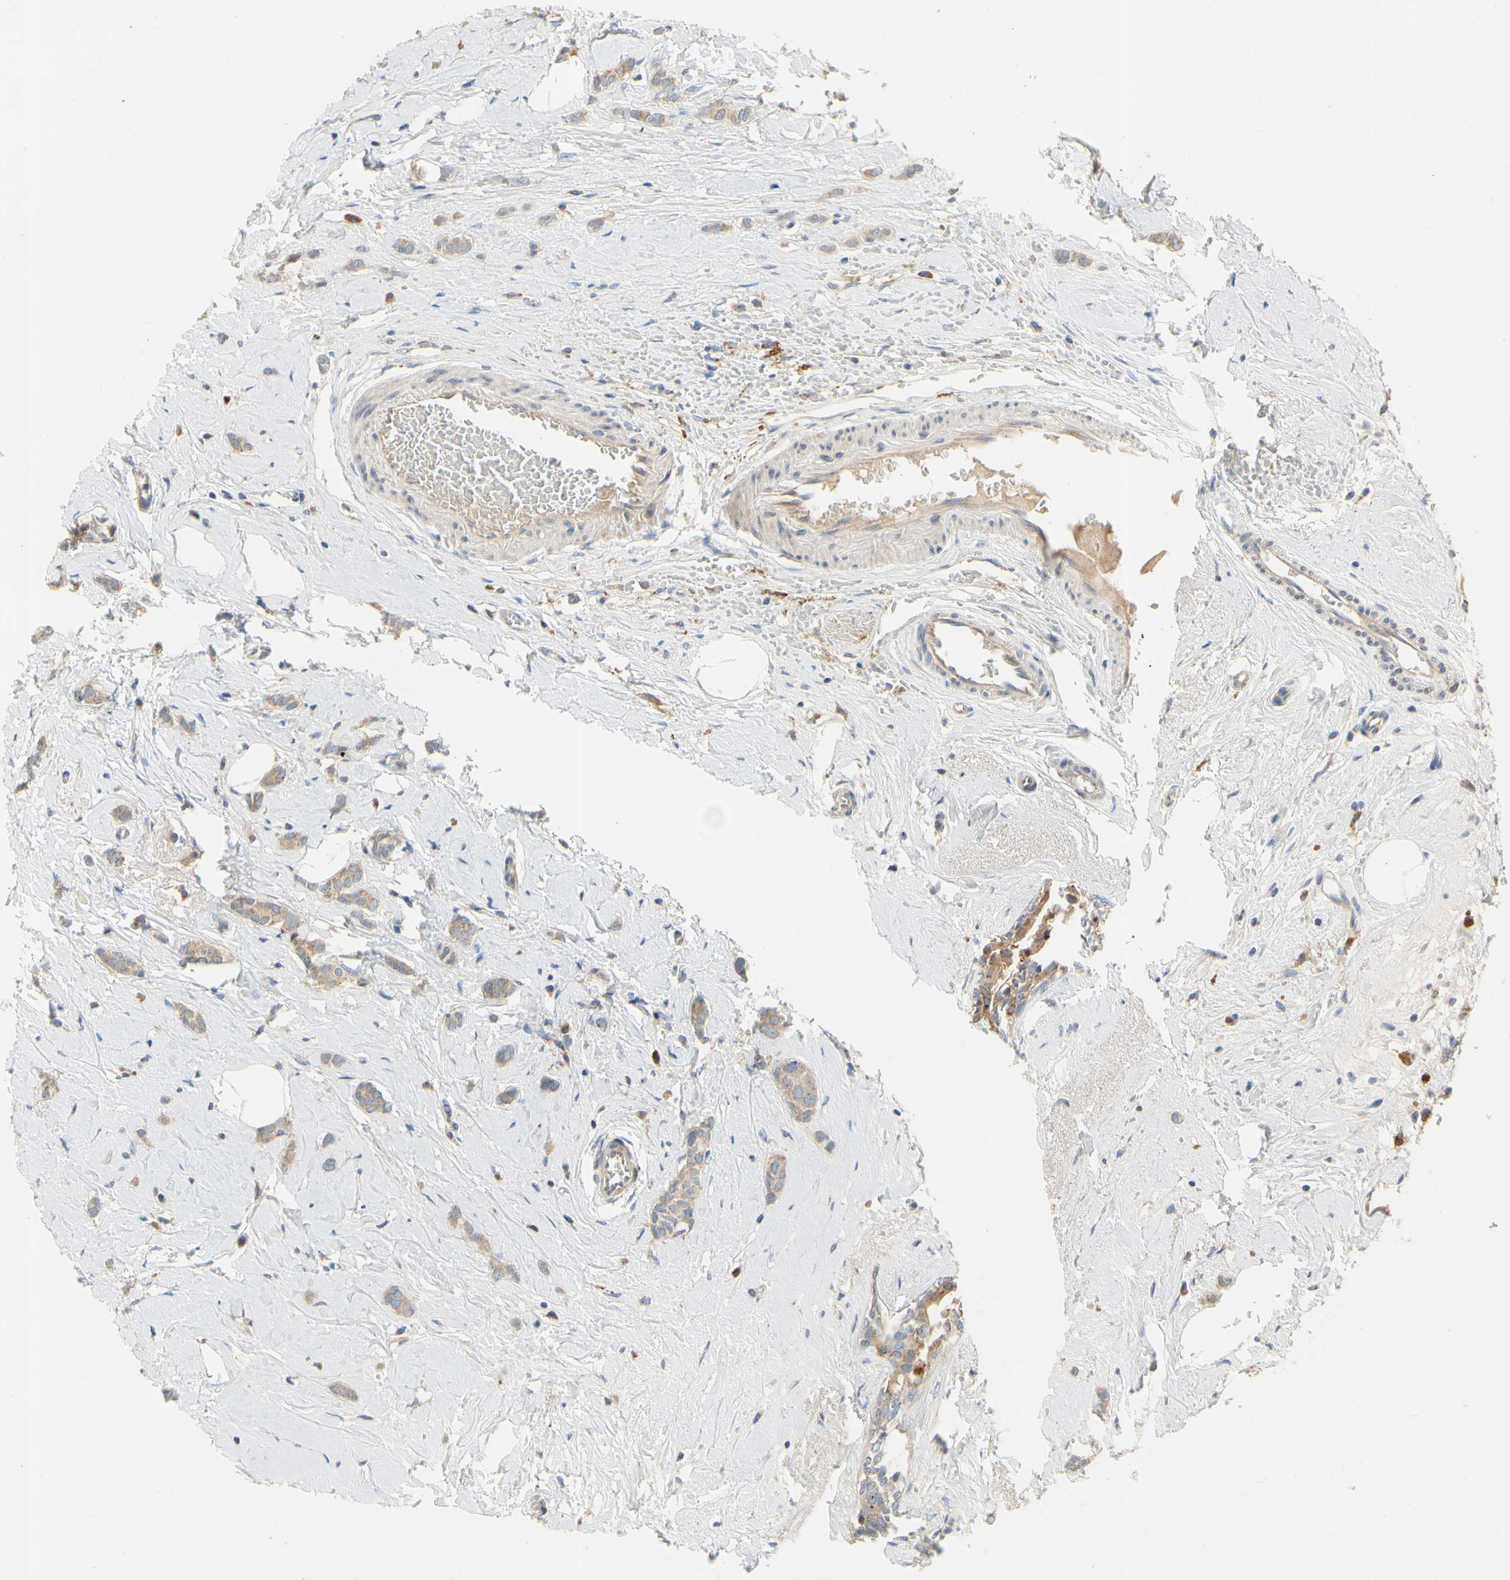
{"staining": {"intensity": "moderate", "quantity": ">75%", "location": "cytoplasmic/membranous"}, "tissue": "breast cancer", "cell_type": "Tumor cells", "image_type": "cancer", "snomed": [{"axis": "morphology", "description": "Lobular carcinoma"}, {"axis": "topography", "description": "Breast"}], "caption": "Human breast cancer (lobular carcinoma) stained for a protein (brown) displays moderate cytoplasmic/membranous positive expression in approximately >75% of tumor cells.", "gene": "KLHDC8B", "patient": {"sex": "female", "age": 60}}